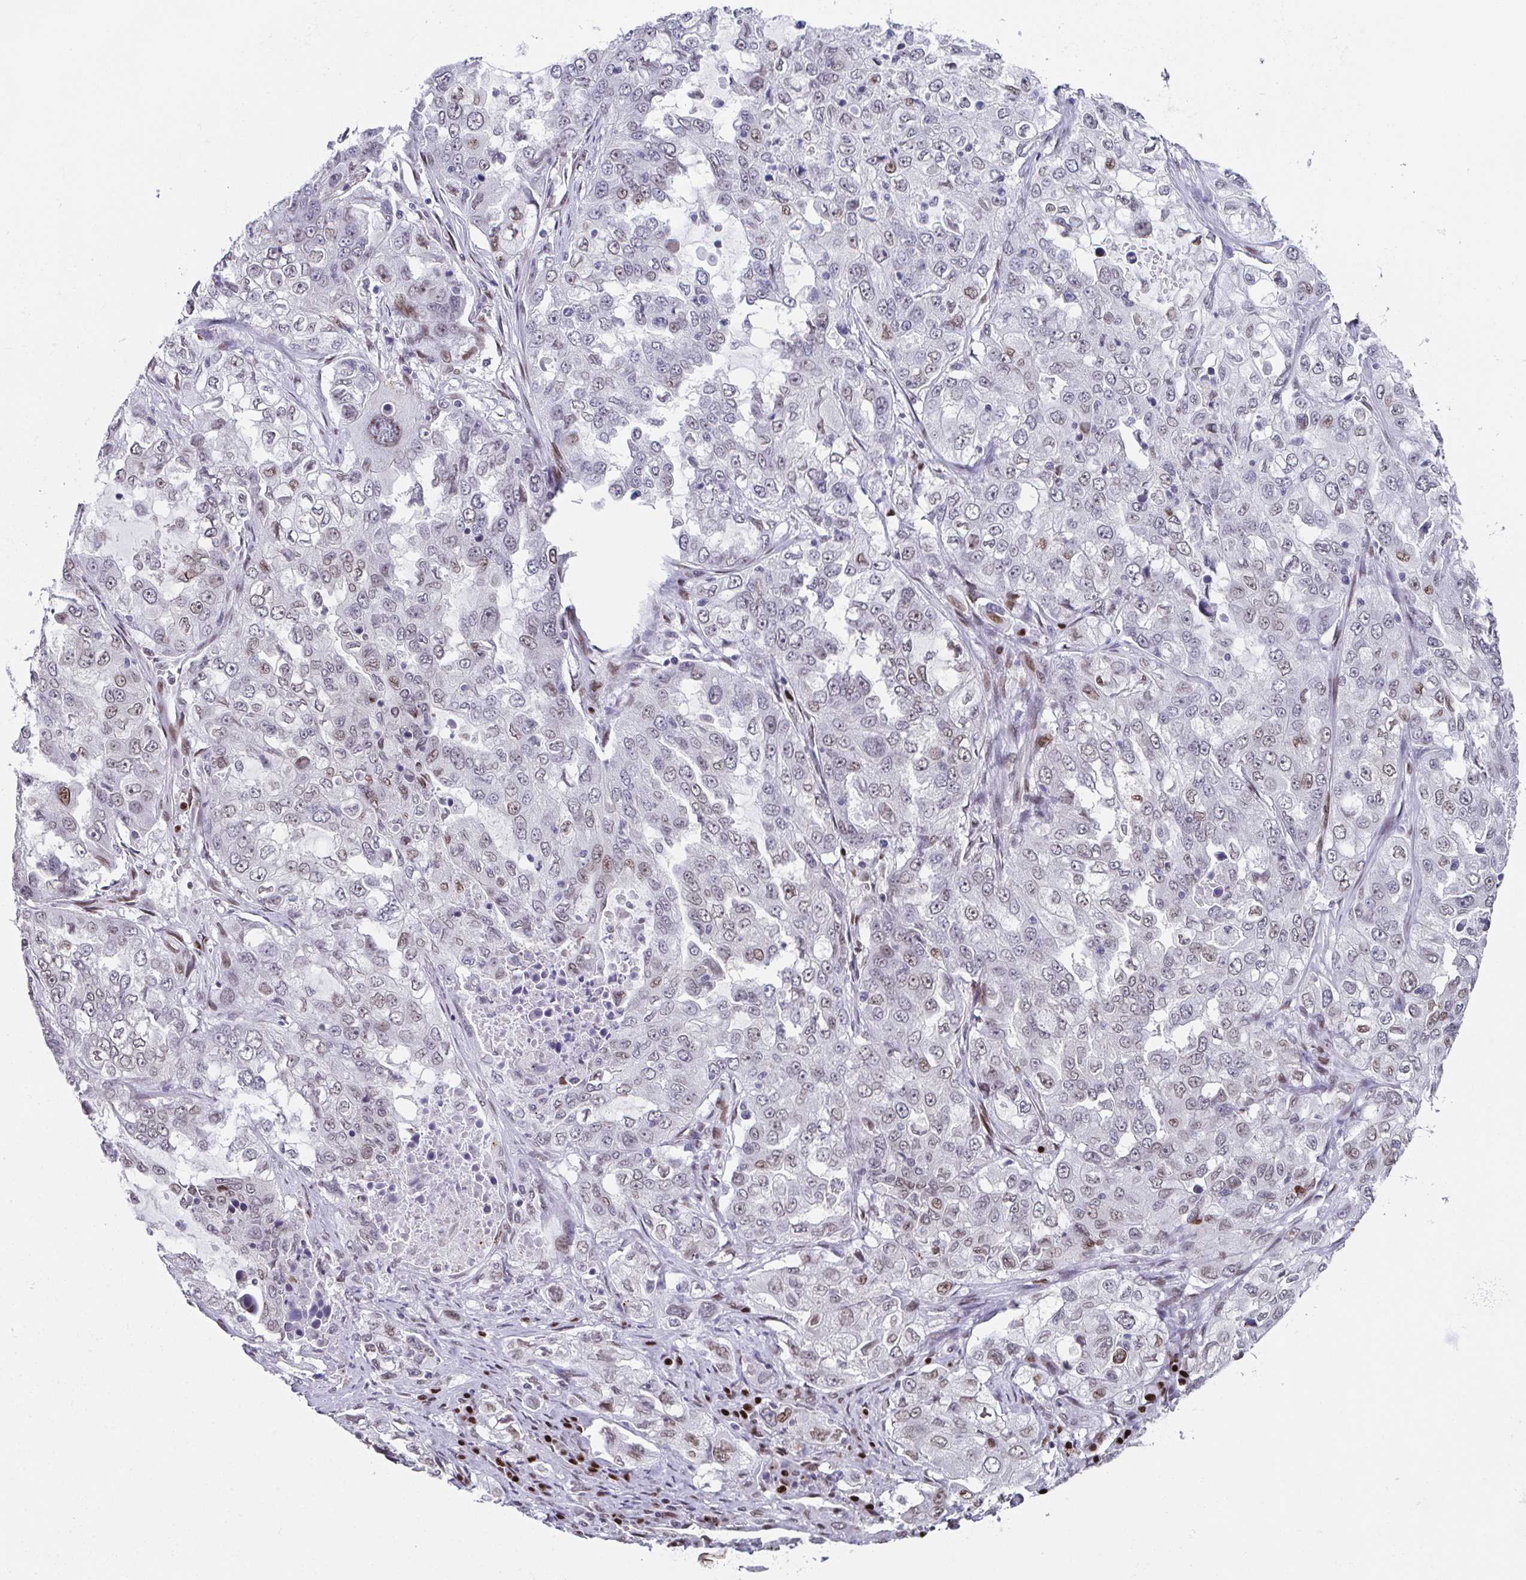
{"staining": {"intensity": "weak", "quantity": "<25%", "location": "nuclear"}, "tissue": "lung cancer", "cell_type": "Tumor cells", "image_type": "cancer", "snomed": [{"axis": "morphology", "description": "Adenocarcinoma, NOS"}, {"axis": "topography", "description": "Lung"}], "caption": "A micrograph of lung cancer (adenocarcinoma) stained for a protein exhibits no brown staining in tumor cells.", "gene": "RB1", "patient": {"sex": "female", "age": 61}}